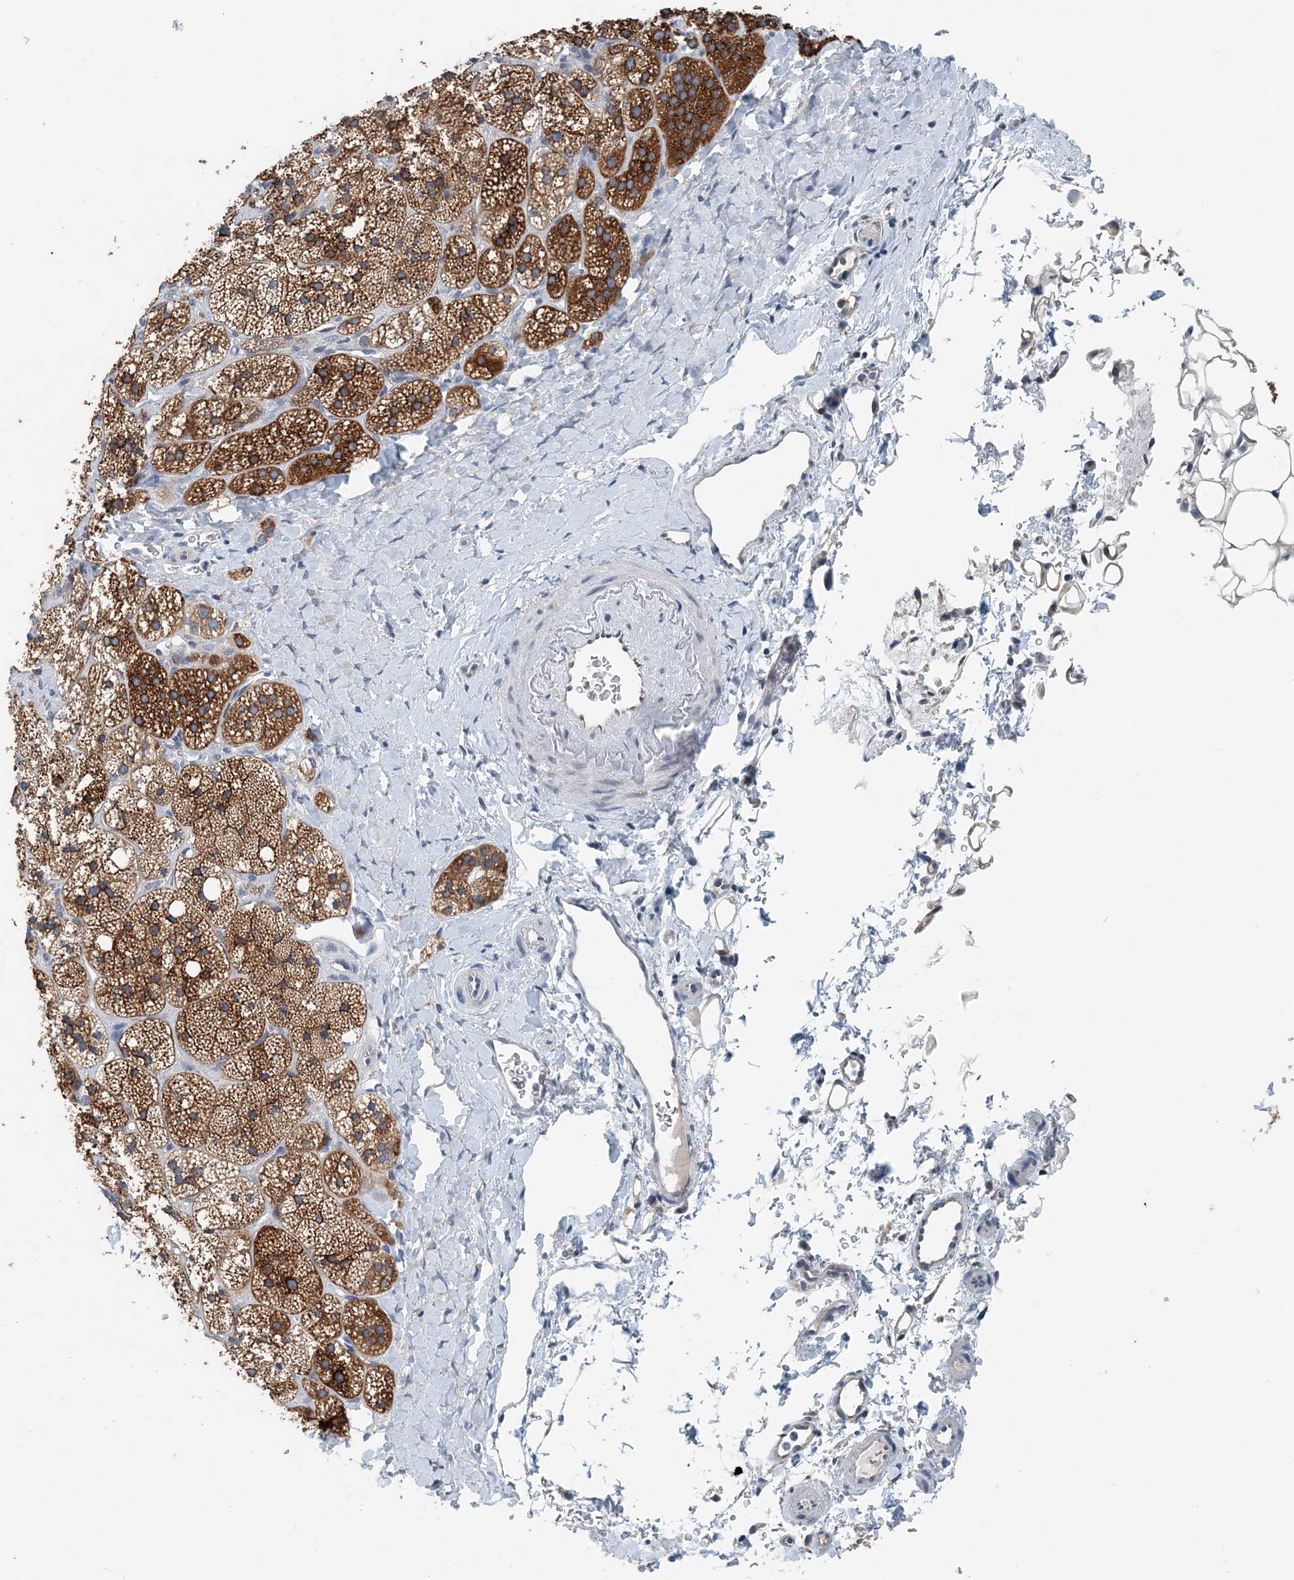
{"staining": {"intensity": "strong", "quantity": "25%-75%", "location": "cytoplasmic/membranous"}, "tissue": "adrenal gland", "cell_type": "Glandular cells", "image_type": "normal", "snomed": [{"axis": "morphology", "description": "Normal tissue, NOS"}, {"axis": "topography", "description": "Adrenal gland"}], "caption": "Human adrenal gland stained for a protein (brown) exhibits strong cytoplasmic/membranous positive staining in about 25%-75% of glandular cells.", "gene": "EEF1A2", "patient": {"sex": "male", "age": 61}}